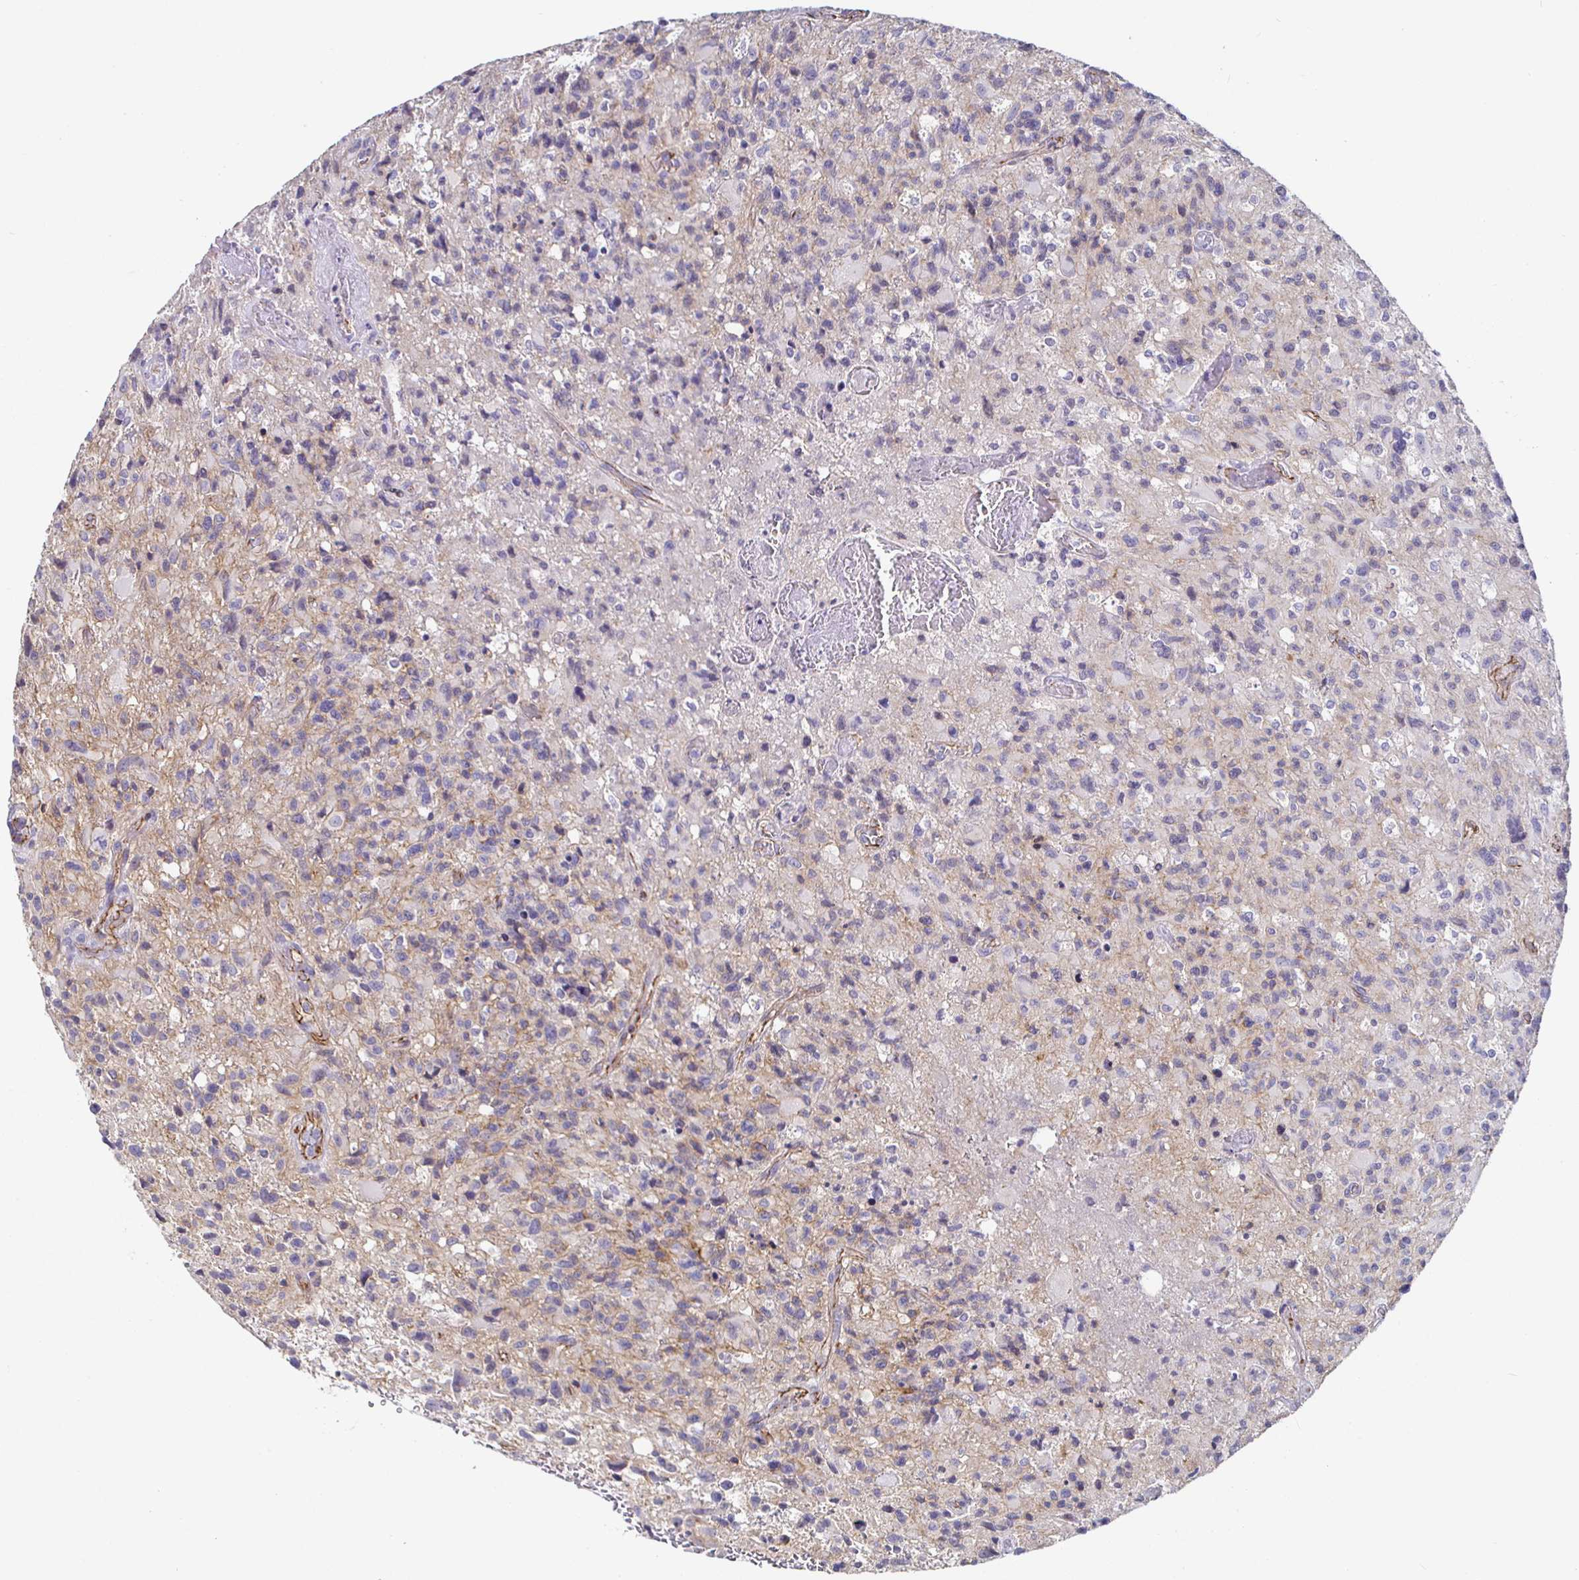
{"staining": {"intensity": "negative", "quantity": "none", "location": "none"}, "tissue": "glioma", "cell_type": "Tumor cells", "image_type": "cancer", "snomed": [{"axis": "morphology", "description": "Glioma, malignant, High grade"}, {"axis": "topography", "description": "Brain"}], "caption": "High-grade glioma (malignant) was stained to show a protein in brown. There is no significant positivity in tumor cells. (Brightfield microscopy of DAB IHC at high magnification).", "gene": "PIWIL3", "patient": {"sex": "male", "age": 63}}